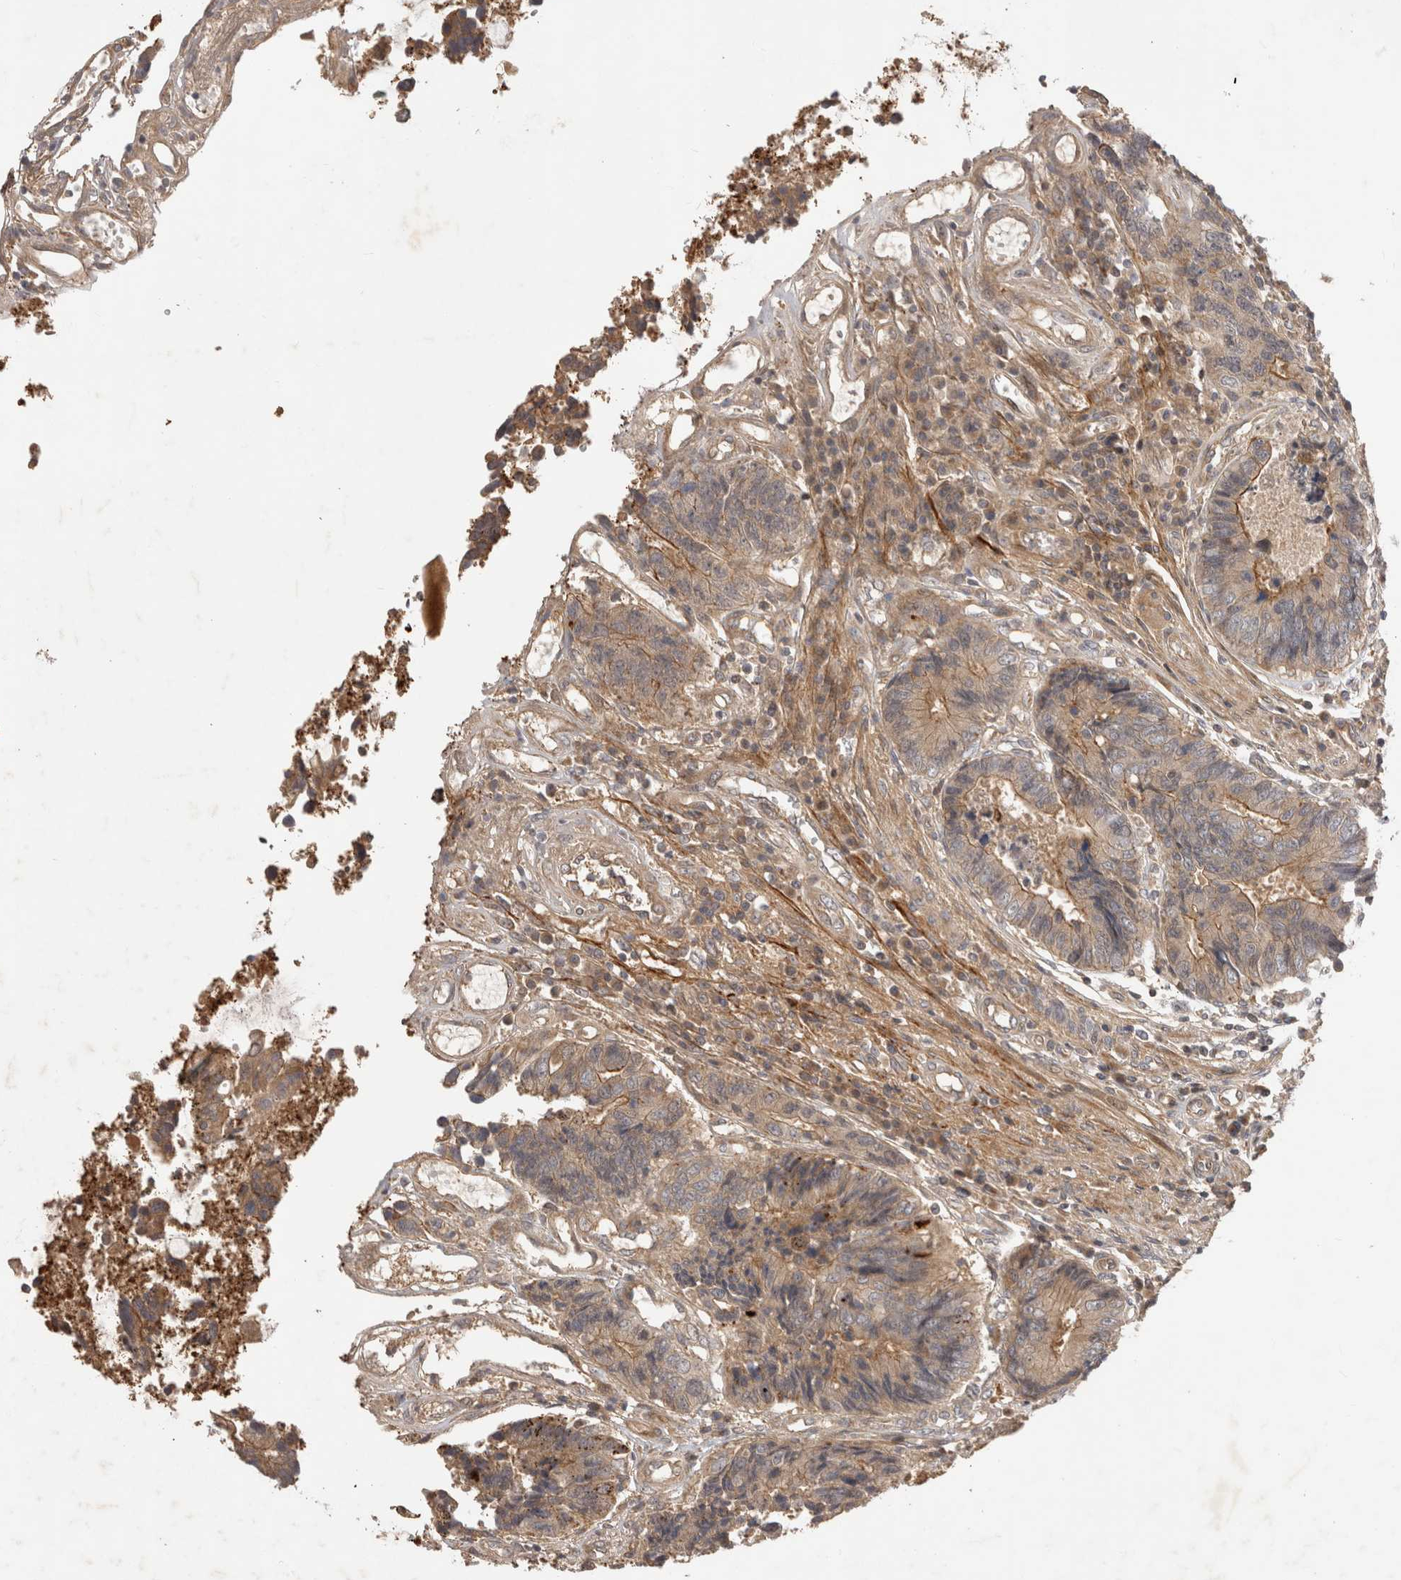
{"staining": {"intensity": "weak", "quantity": ">75%", "location": "cytoplasmic/membranous"}, "tissue": "colorectal cancer", "cell_type": "Tumor cells", "image_type": "cancer", "snomed": [{"axis": "morphology", "description": "Adenocarcinoma, NOS"}, {"axis": "topography", "description": "Rectum"}], "caption": "High-magnification brightfield microscopy of colorectal cancer (adenocarcinoma) stained with DAB (3,3'-diaminobenzidine) (brown) and counterstained with hematoxylin (blue). tumor cells exhibit weak cytoplasmic/membranous positivity is appreciated in approximately>75% of cells.", "gene": "PPP1R42", "patient": {"sex": "male", "age": 84}}